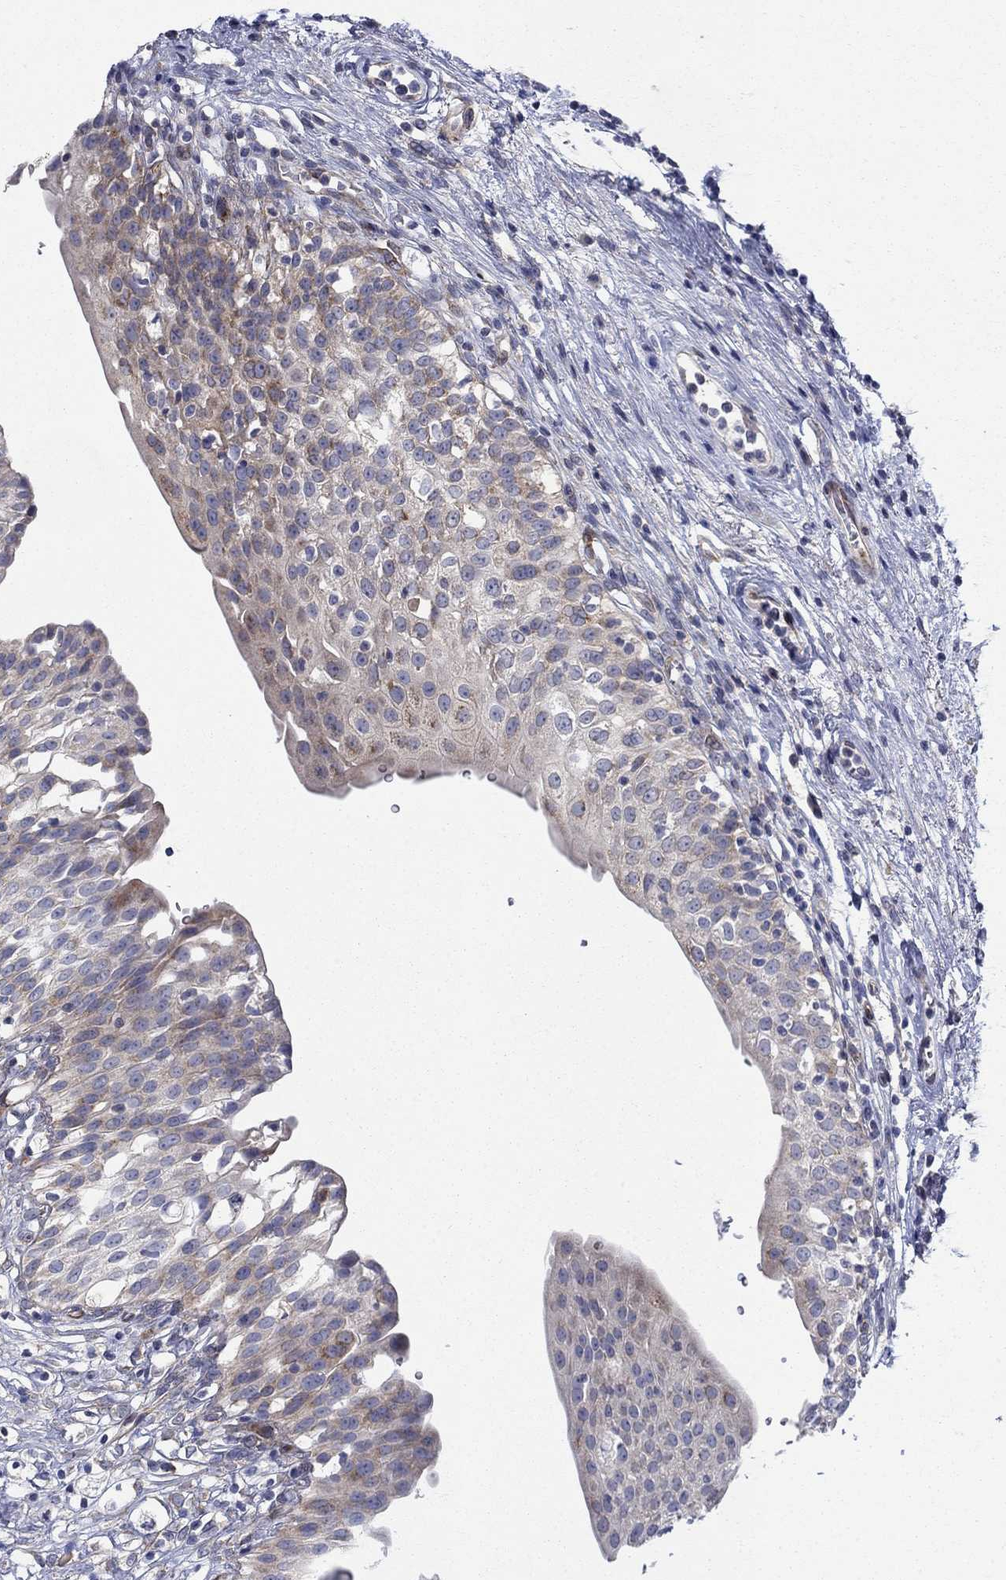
{"staining": {"intensity": "moderate", "quantity": "25%-75%", "location": "cytoplasmic/membranous"}, "tissue": "urinary bladder", "cell_type": "Urothelial cells", "image_type": "normal", "snomed": [{"axis": "morphology", "description": "Normal tissue, NOS"}, {"axis": "topography", "description": "Urinary bladder"}], "caption": "A micrograph of urinary bladder stained for a protein shows moderate cytoplasmic/membranous brown staining in urothelial cells. The protein is stained brown, and the nuclei are stained in blue (DAB IHC with brightfield microscopy, high magnification).", "gene": "FXR1", "patient": {"sex": "male", "age": 76}}